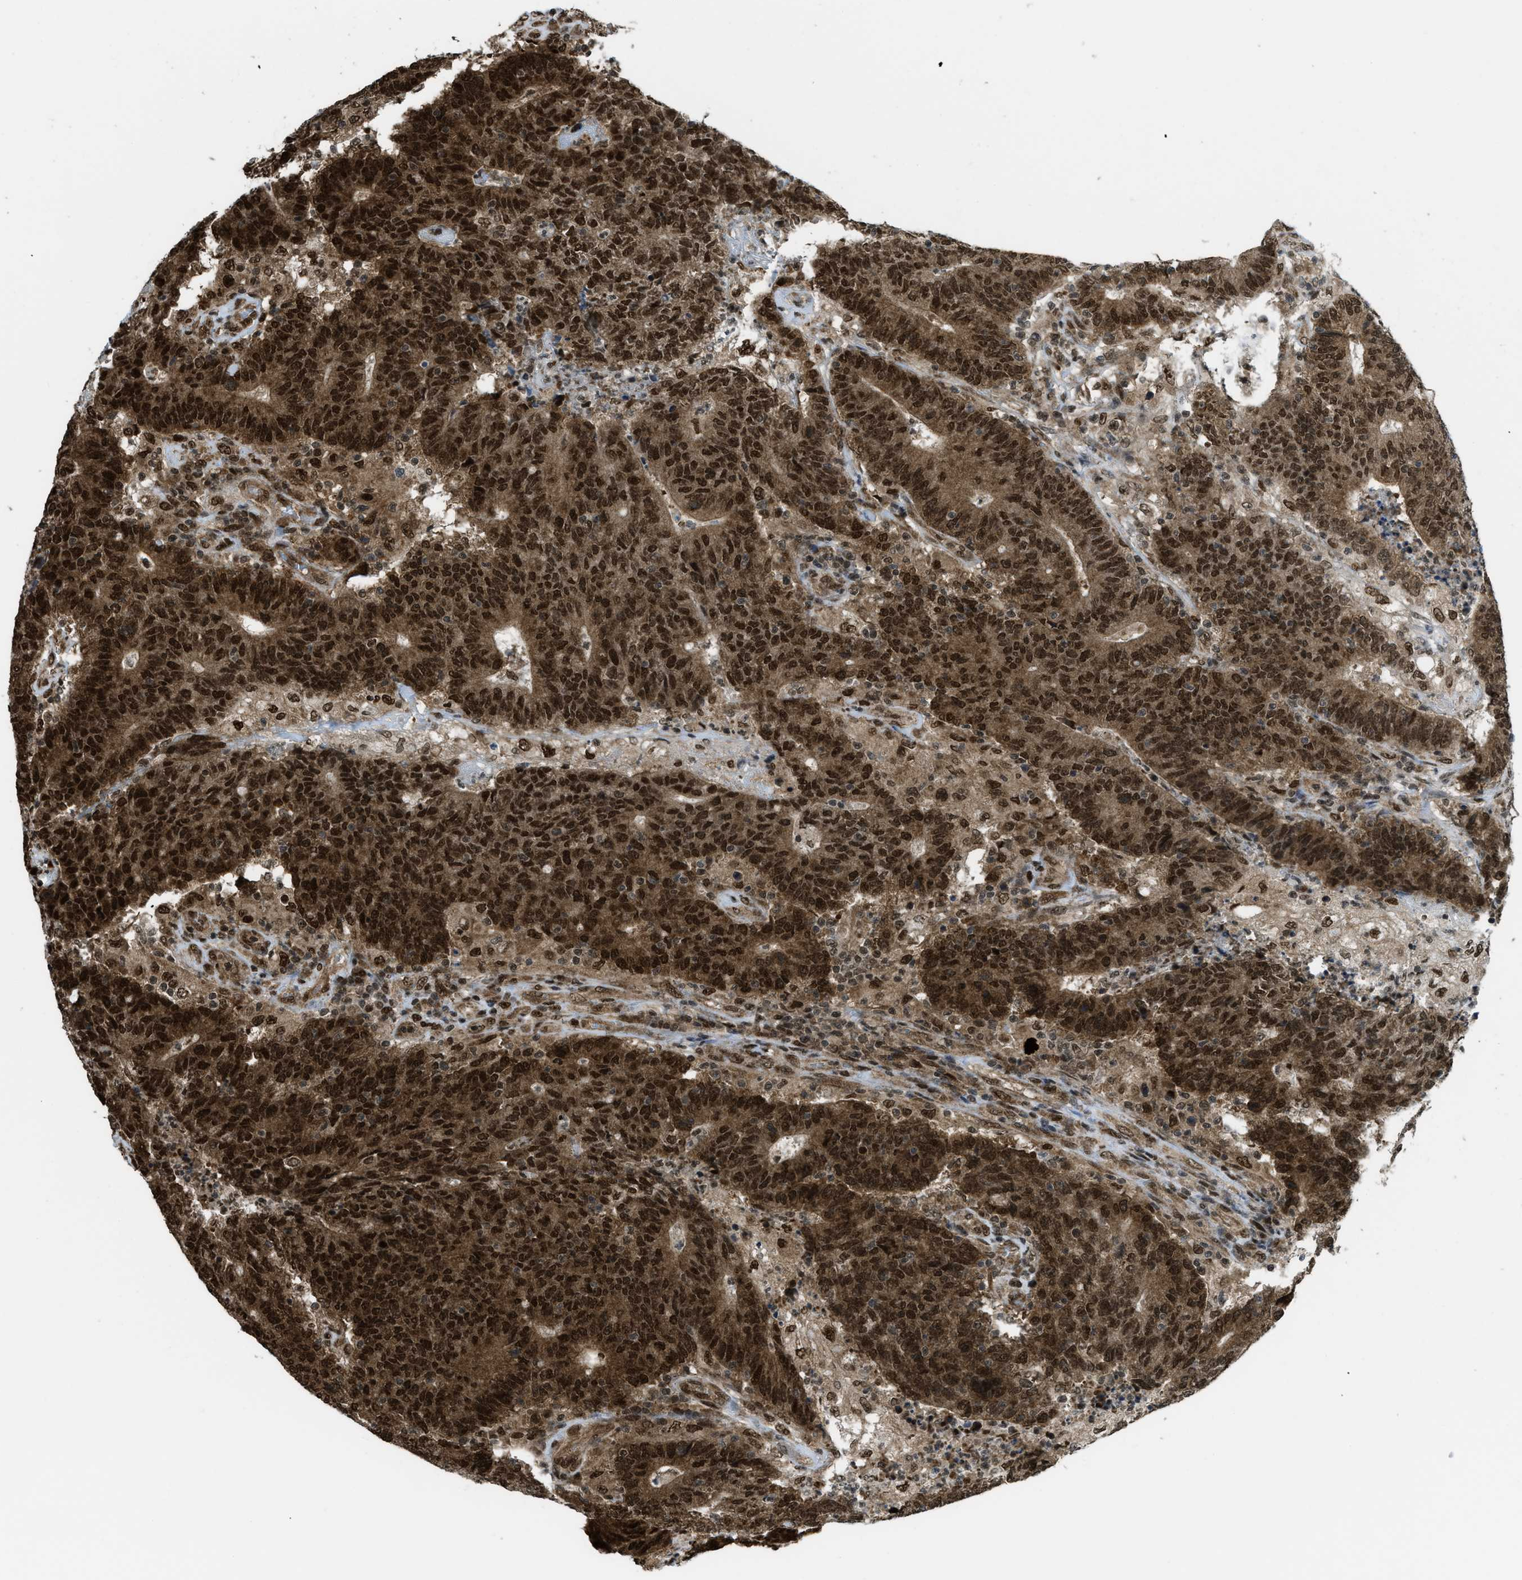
{"staining": {"intensity": "strong", "quantity": ">75%", "location": "cytoplasmic/membranous,nuclear"}, "tissue": "colorectal cancer", "cell_type": "Tumor cells", "image_type": "cancer", "snomed": [{"axis": "morphology", "description": "Normal tissue, NOS"}, {"axis": "morphology", "description": "Adenocarcinoma, NOS"}, {"axis": "topography", "description": "Colon"}], "caption": "Adenocarcinoma (colorectal) stained with a brown dye shows strong cytoplasmic/membranous and nuclear positive positivity in about >75% of tumor cells.", "gene": "TNPO1", "patient": {"sex": "female", "age": 78}}